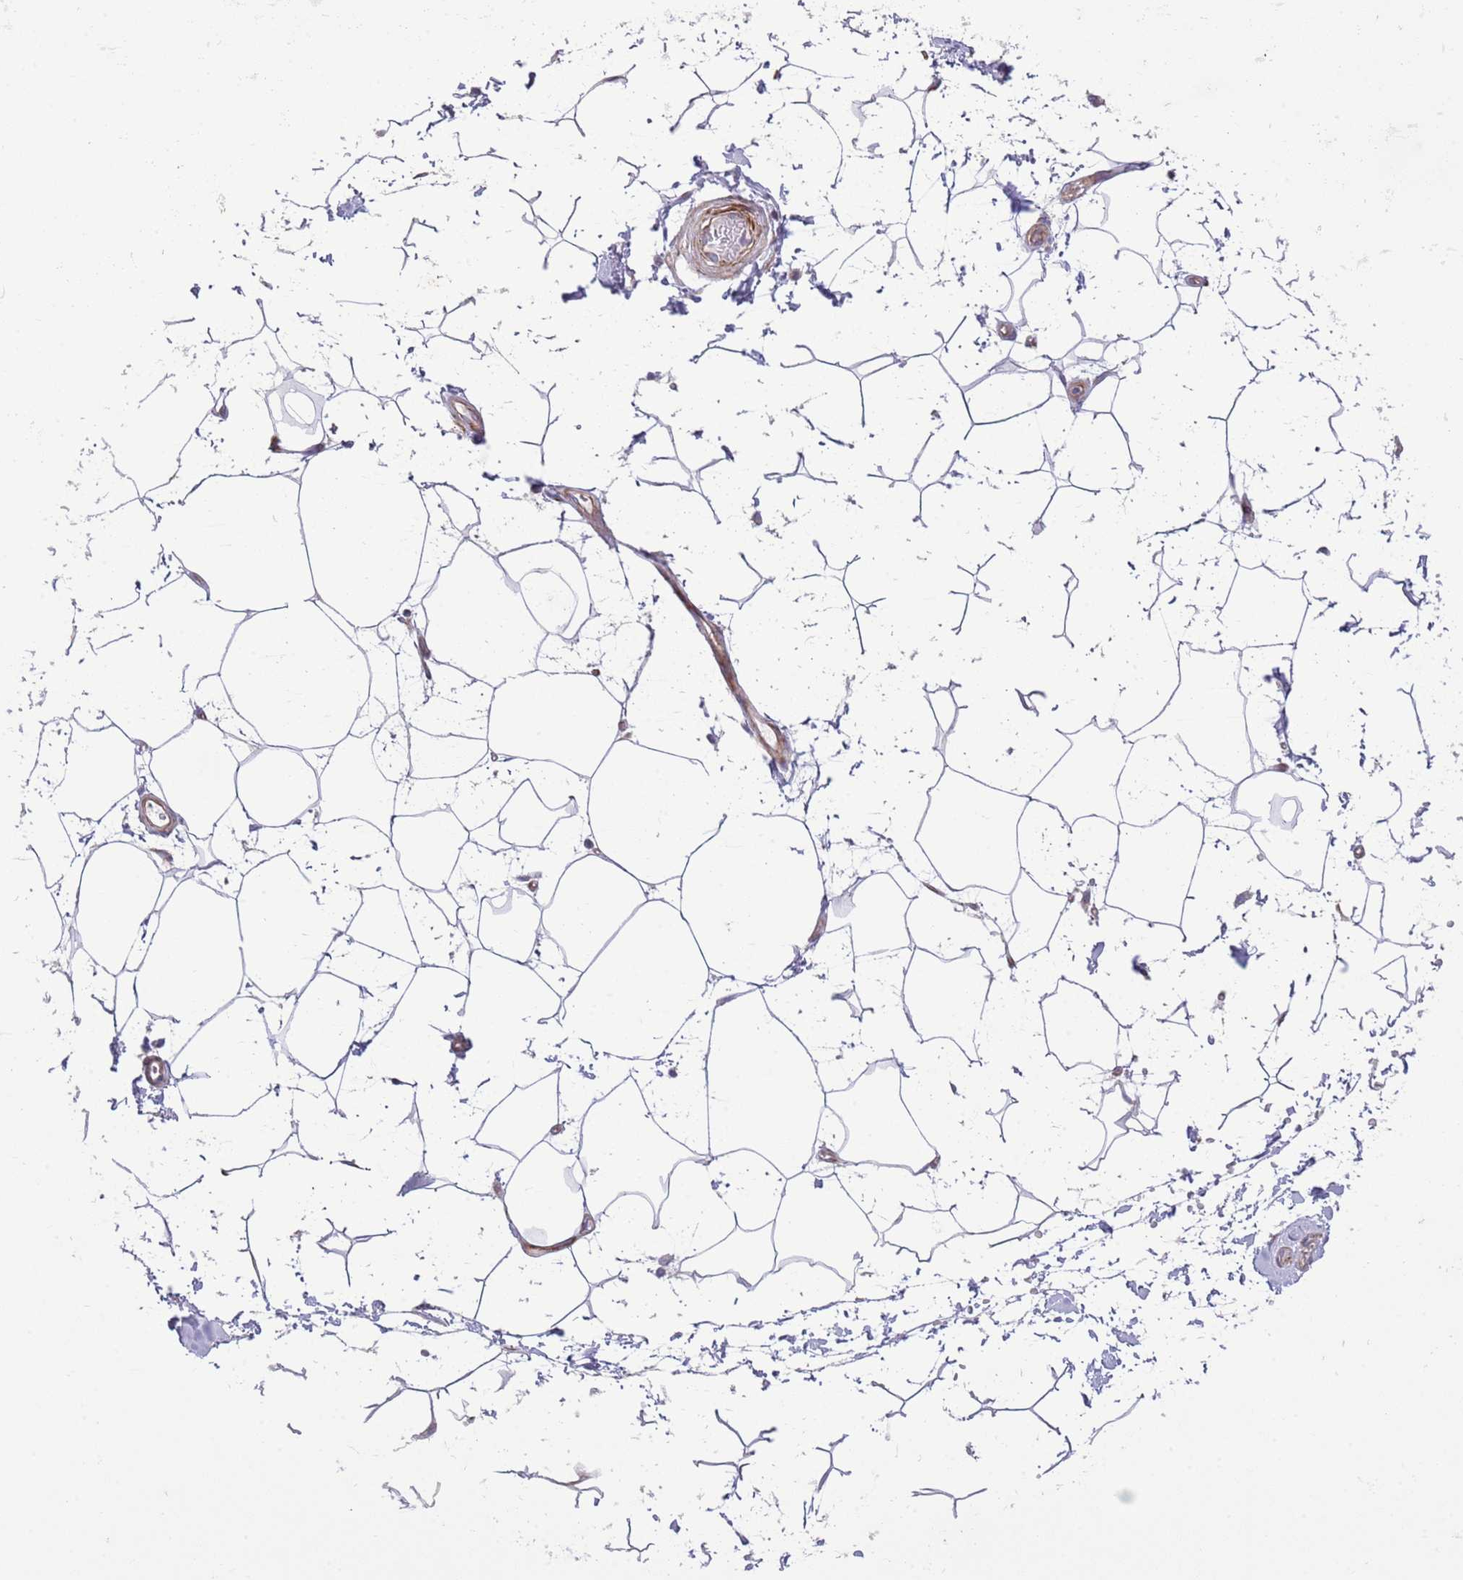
{"staining": {"intensity": "negative", "quantity": "none", "location": "none"}, "tissue": "adipose tissue", "cell_type": "Adipocytes", "image_type": "normal", "snomed": [{"axis": "morphology", "description": "Normal tissue, NOS"}, {"axis": "topography", "description": "Soft tissue"}, {"axis": "topography", "description": "Adipose tissue"}, {"axis": "topography", "description": "Vascular tissue"}, {"axis": "topography", "description": "Peripheral nerve tissue"}], "caption": "DAB (3,3'-diaminobenzidine) immunohistochemical staining of normal adipose tissue demonstrates no significant expression in adipocytes.", "gene": "TOMM5", "patient": {"sex": "male", "age": 74}}